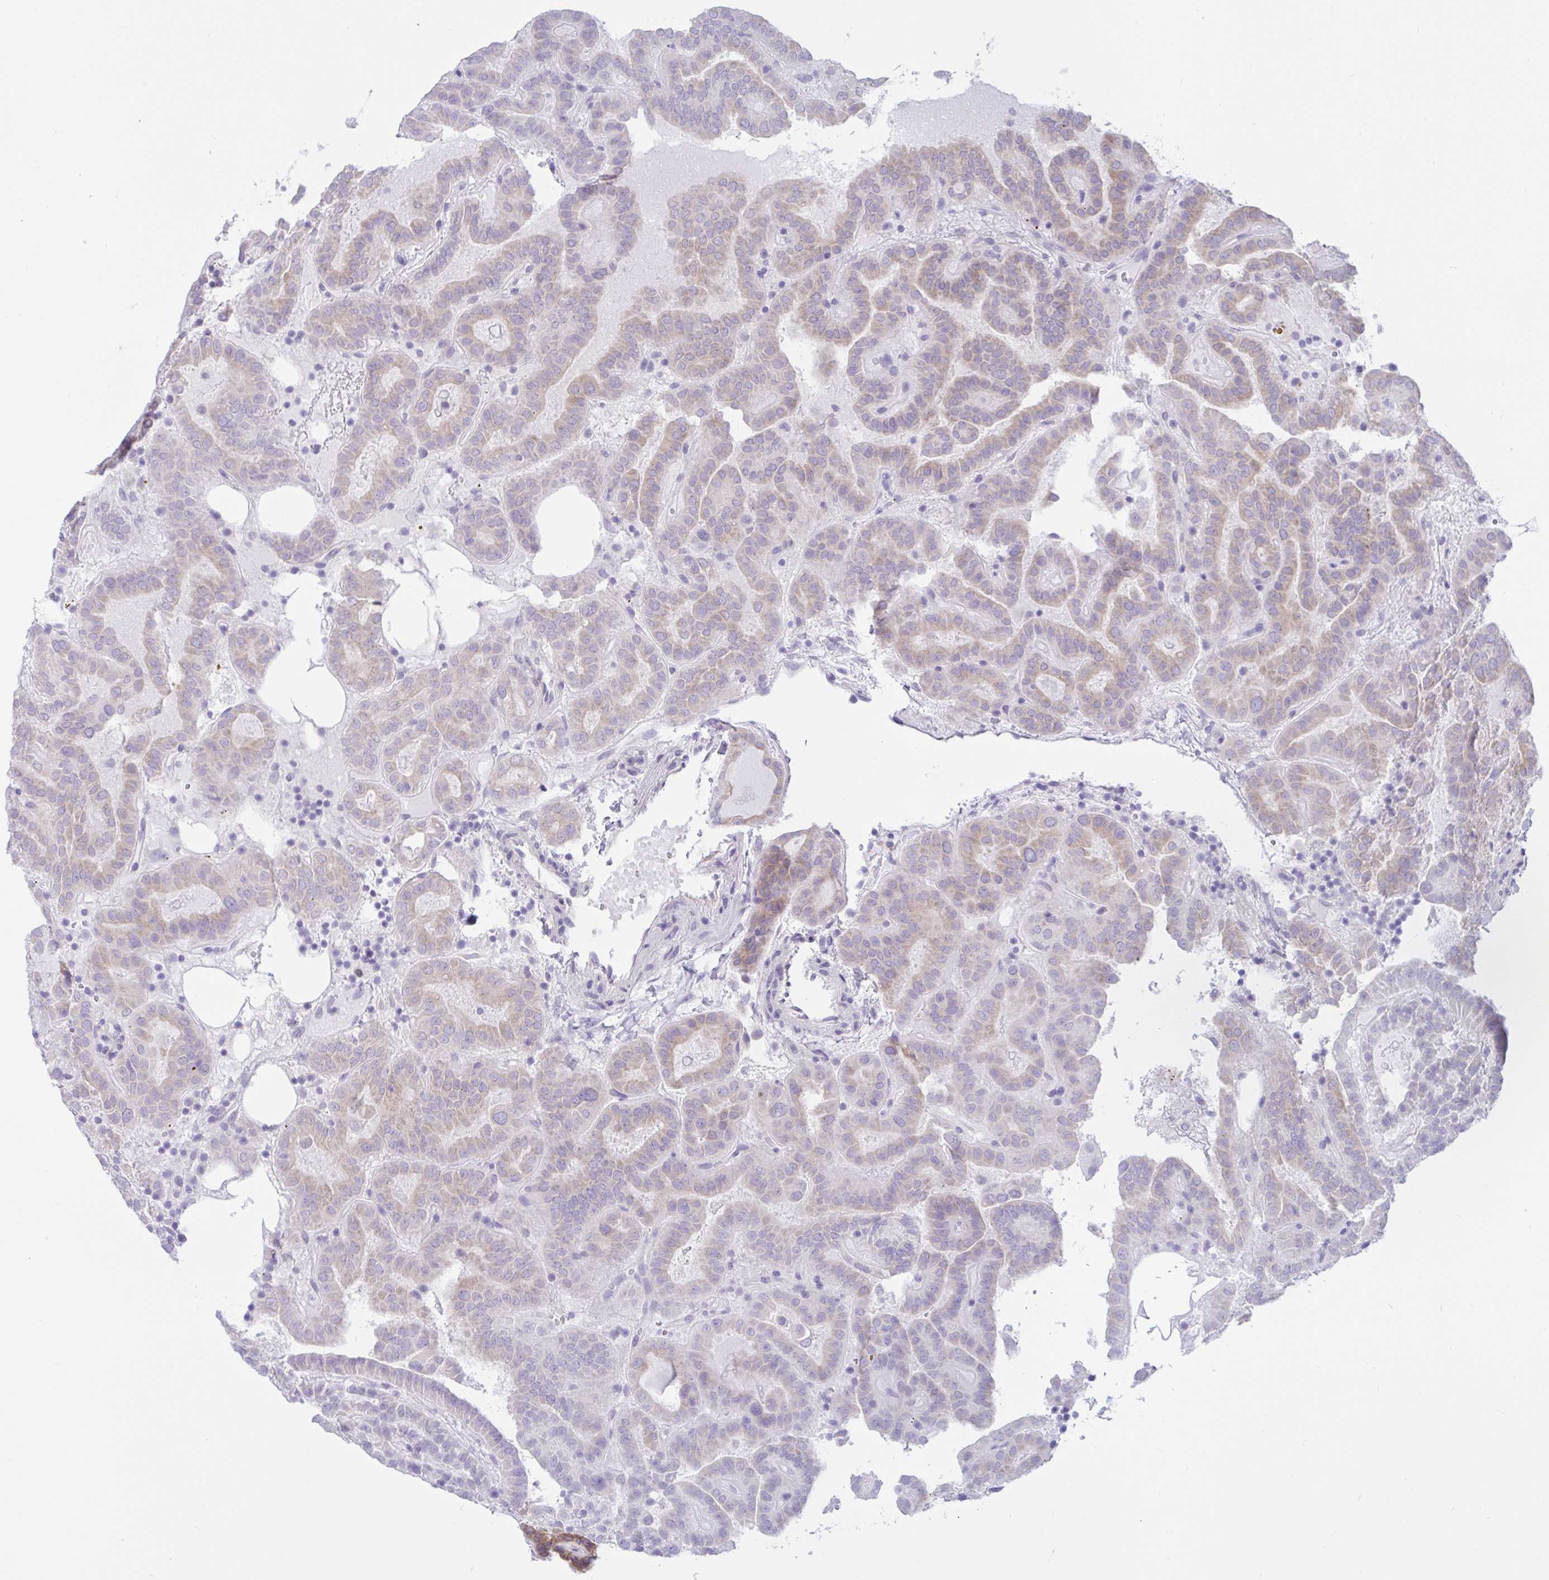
{"staining": {"intensity": "moderate", "quantity": "25%-75%", "location": "cytoplasmic/membranous"}, "tissue": "thyroid cancer", "cell_type": "Tumor cells", "image_type": "cancer", "snomed": [{"axis": "morphology", "description": "Papillary adenocarcinoma, NOS"}, {"axis": "topography", "description": "Thyroid gland"}], "caption": "Tumor cells show medium levels of moderate cytoplasmic/membranous positivity in about 25%-75% of cells in human thyroid cancer (papillary adenocarcinoma).", "gene": "CAMLG", "patient": {"sex": "female", "age": 46}}